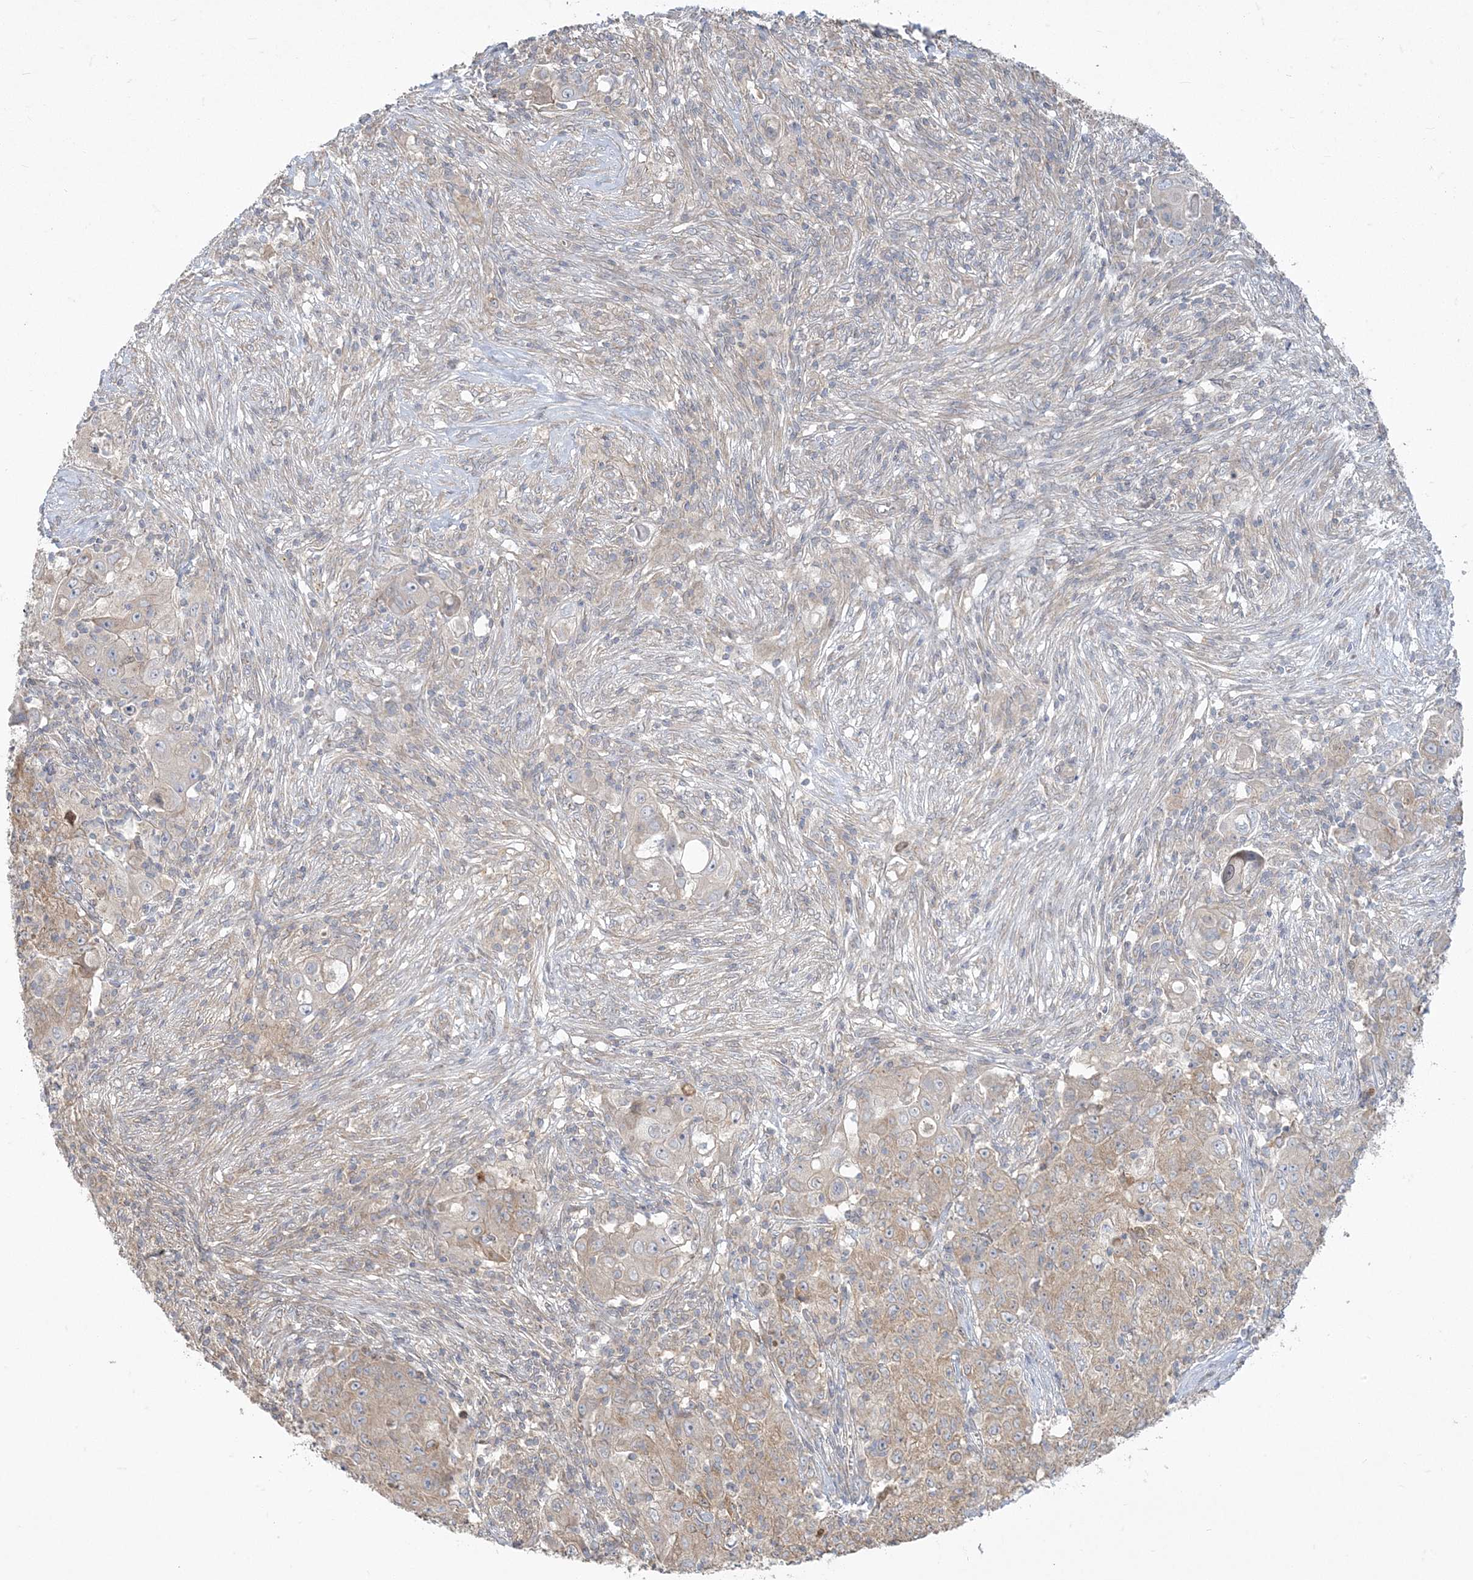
{"staining": {"intensity": "weak", "quantity": "25%-75%", "location": "cytoplasmic/membranous"}, "tissue": "ovarian cancer", "cell_type": "Tumor cells", "image_type": "cancer", "snomed": [{"axis": "morphology", "description": "Carcinoma, endometroid"}, {"axis": "topography", "description": "Ovary"}], "caption": "IHC of human ovarian cancer (endometroid carcinoma) reveals low levels of weak cytoplasmic/membranous staining in approximately 25%-75% of tumor cells.", "gene": "ZC3H6", "patient": {"sex": "female", "age": 42}}